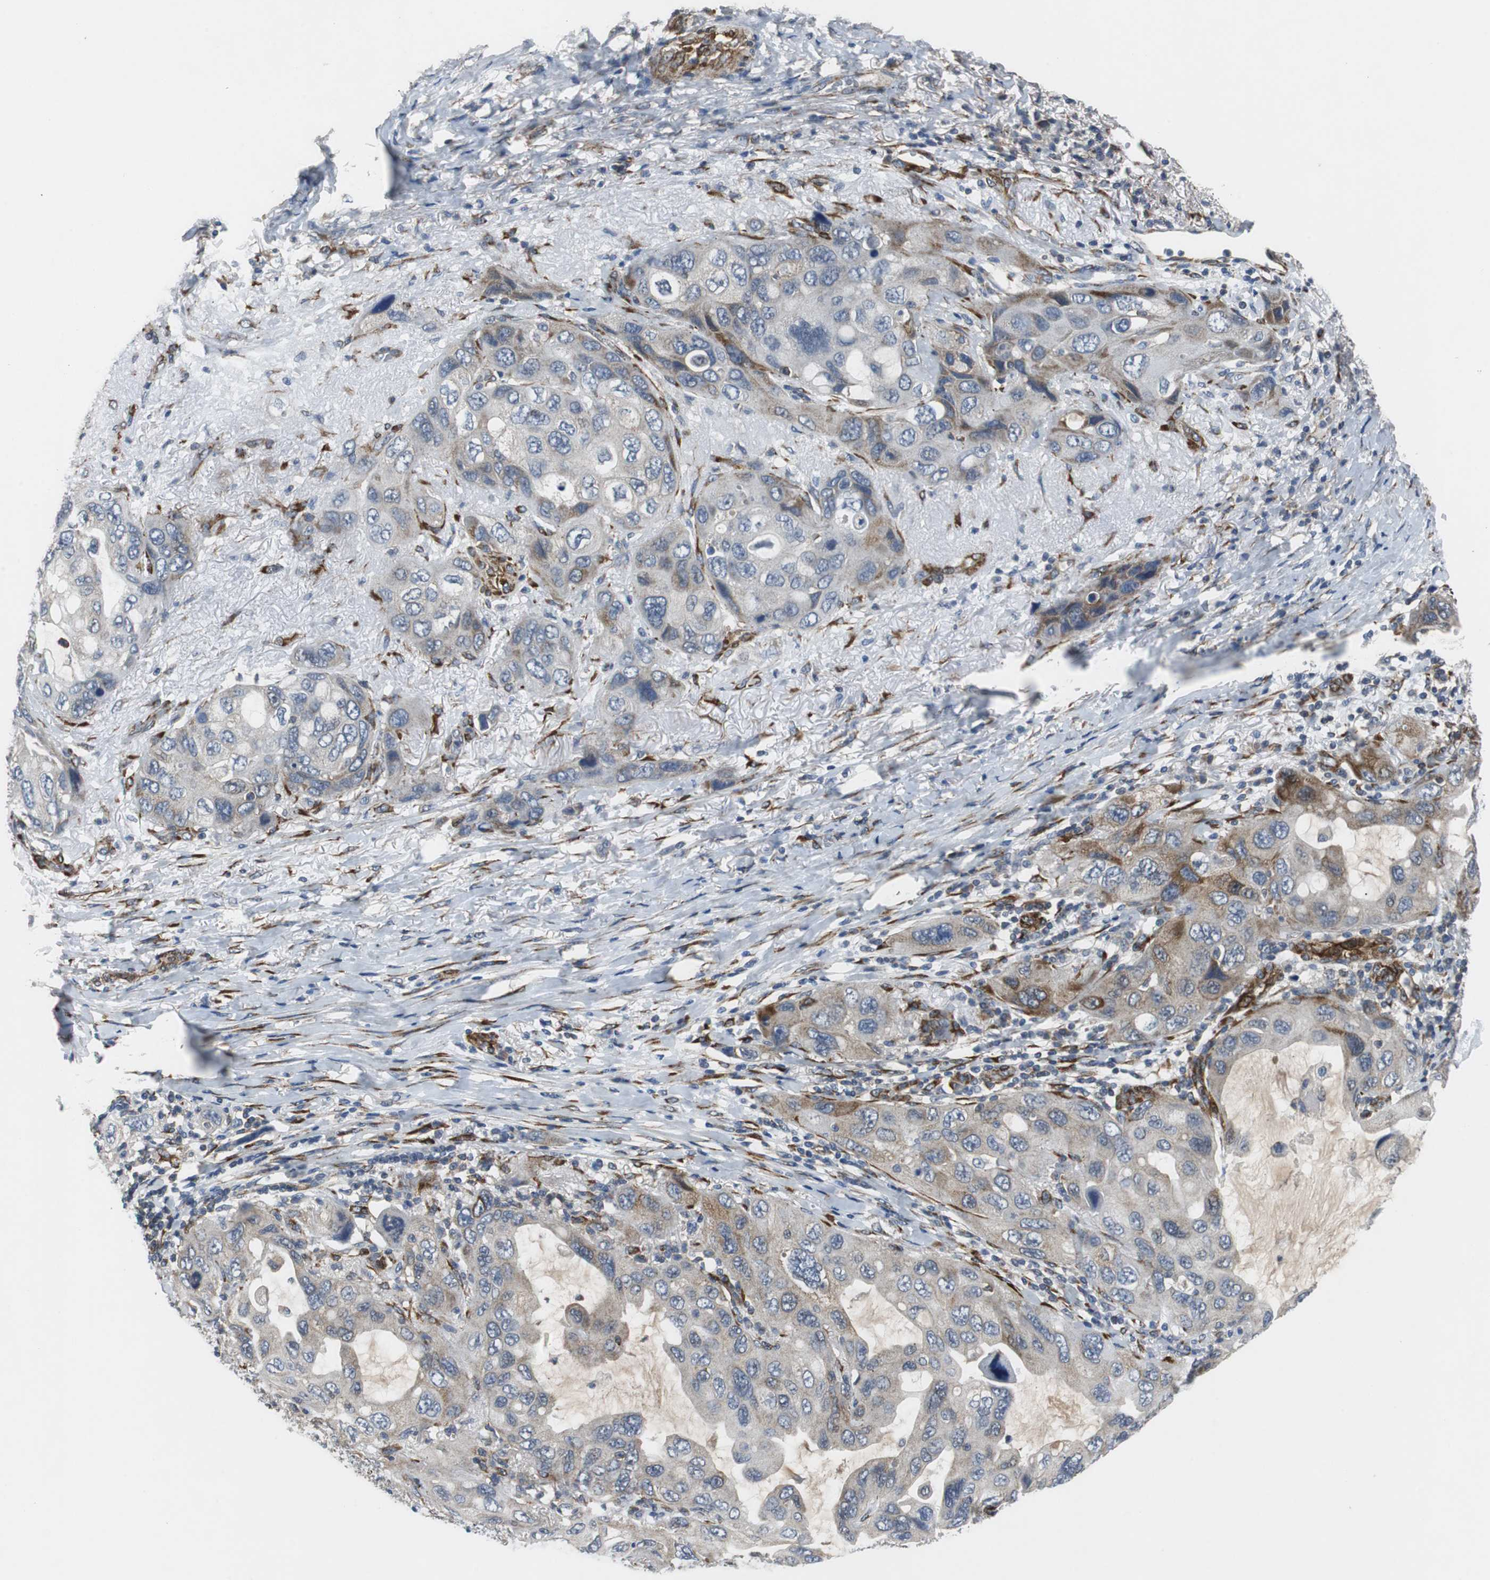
{"staining": {"intensity": "weak", "quantity": ">75%", "location": "cytoplasmic/membranous"}, "tissue": "lung cancer", "cell_type": "Tumor cells", "image_type": "cancer", "snomed": [{"axis": "morphology", "description": "Squamous cell carcinoma, NOS"}, {"axis": "topography", "description": "Lung"}], "caption": "High-magnification brightfield microscopy of squamous cell carcinoma (lung) stained with DAB (brown) and counterstained with hematoxylin (blue). tumor cells exhibit weak cytoplasmic/membranous expression is identified in about>75% of cells.", "gene": "ISCU", "patient": {"sex": "female", "age": 73}}